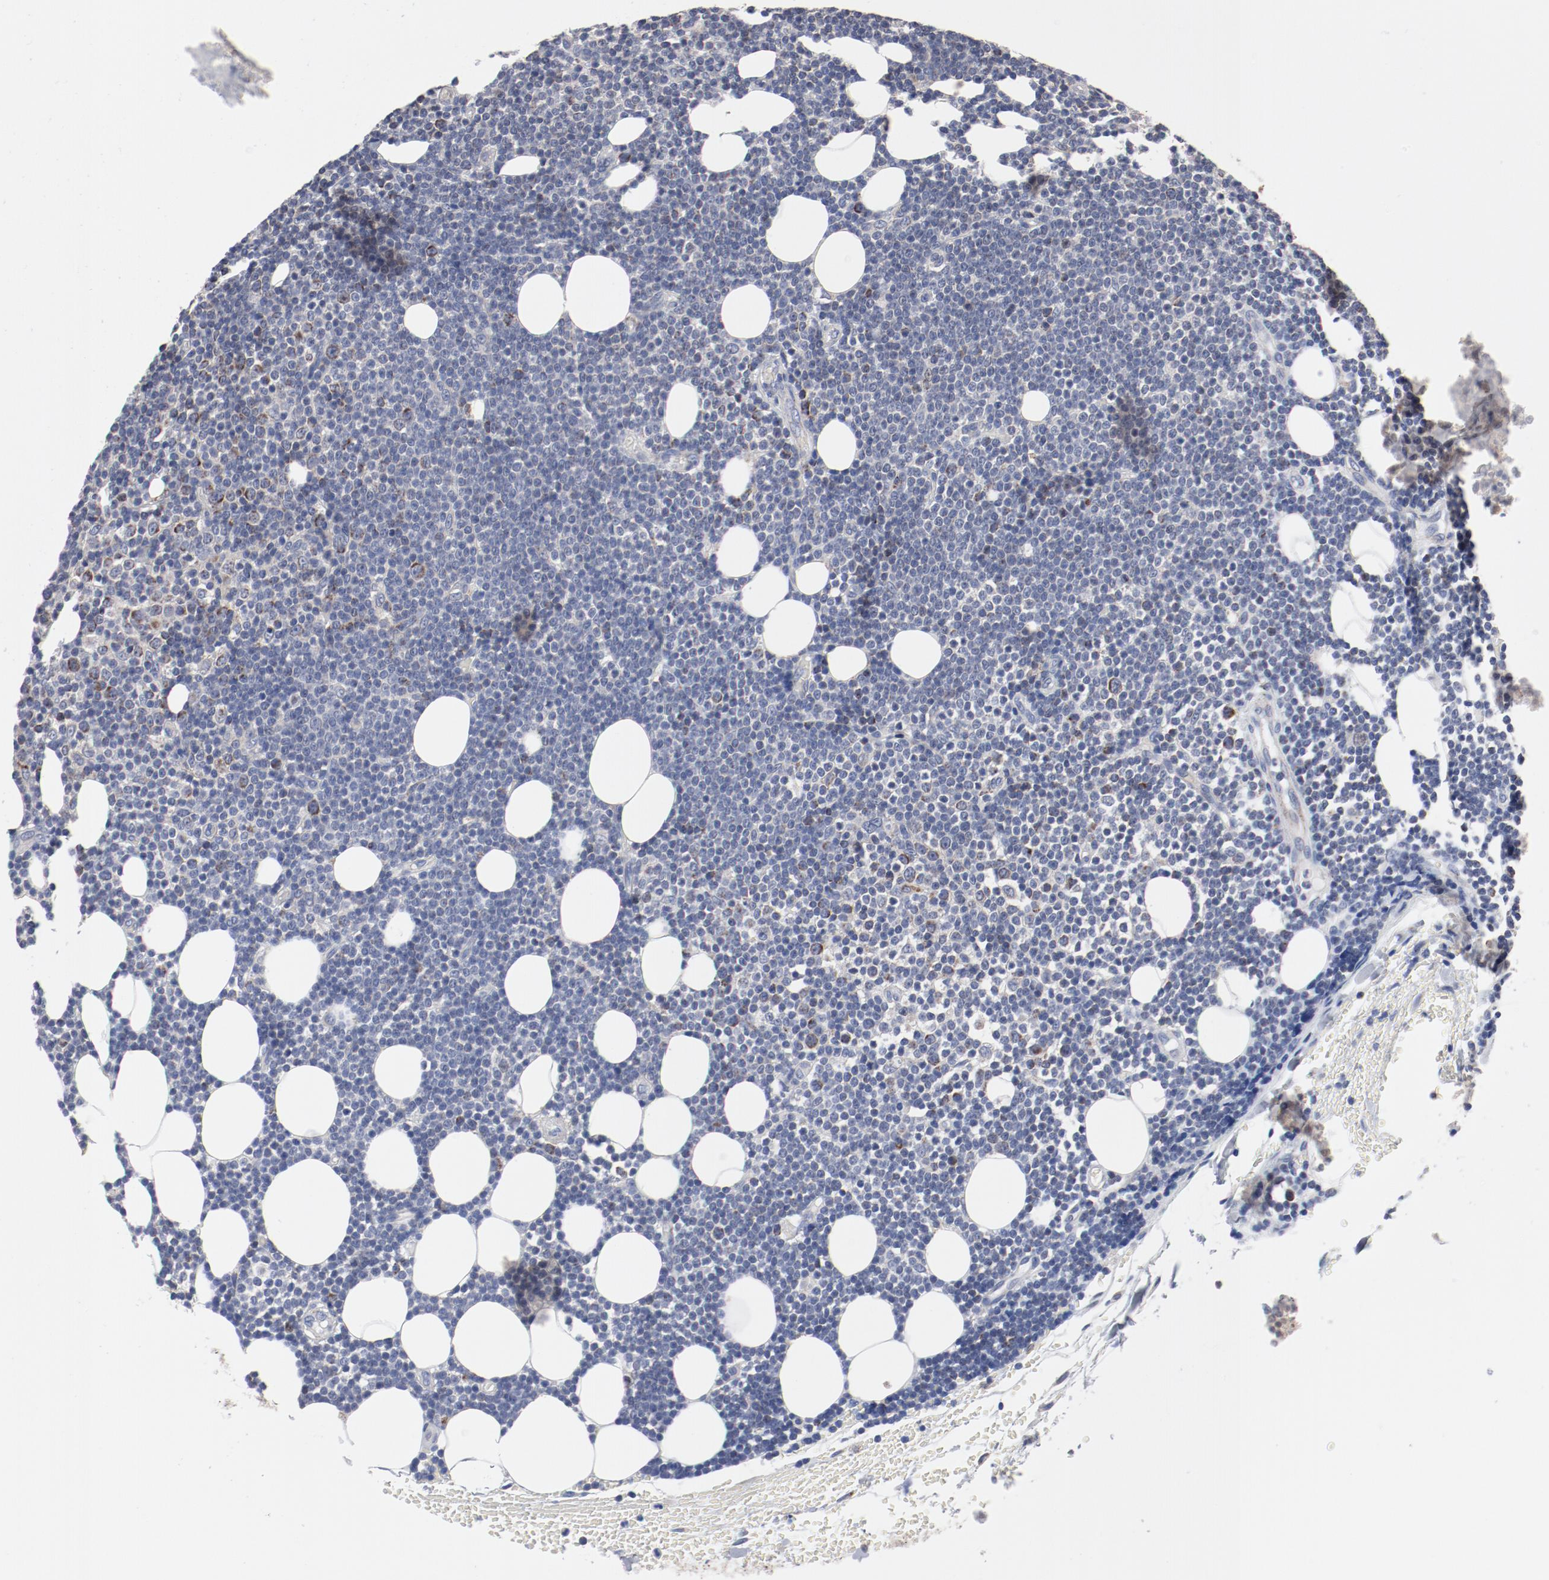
{"staining": {"intensity": "weak", "quantity": "<25%", "location": "cytoplasmic/membranous"}, "tissue": "lymphoma", "cell_type": "Tumor cells", "image_type": "cancer", "snomed": [{"axis": "morphology", "description": "Malignant lymphoma, non-Hodgkin's type, Low grade"}, {"axis": "topography", "description": "Soft tissue"}], "caption": "Lymphoma stained for a protein using IHC shows no staining tumor cells.", "gene": "NDUFV2", "patient": {"sex": "male", "age": 92}}